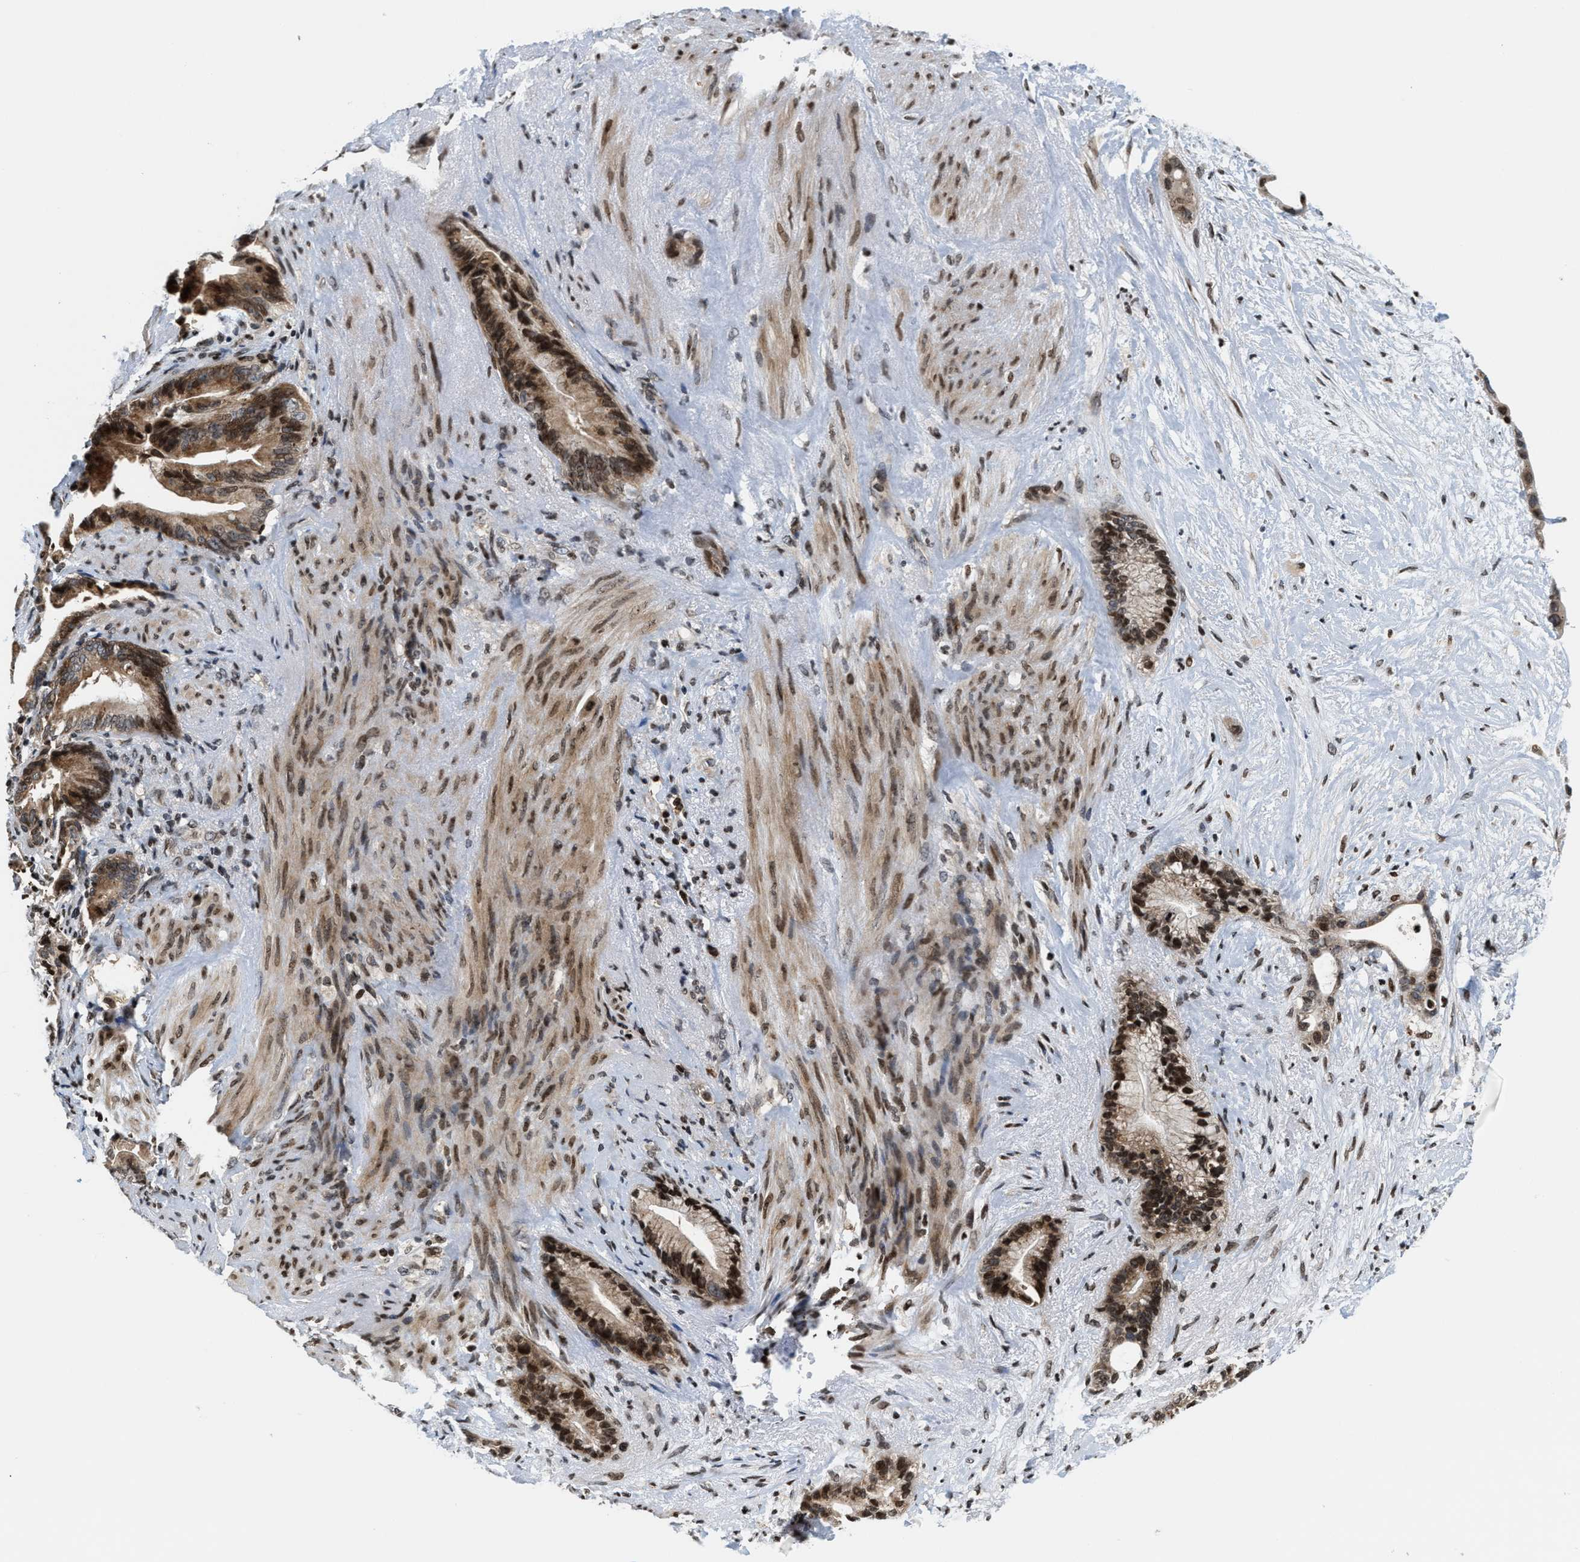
{"staining": {"intensity": "strong", "quantity": ">75%", "location": "cytoplasmic/membranous,nuclear"}, "tissue": "liver cancer", "cell_type": "Tumor cells", "image_type": "cancer", "snomed": [{"axis": "morphology", "description": "Cholangiocarcinoma"}, {"axis": "topography", "description": "Liver"}], "caption": "Liver cholangiocarcinoma was stained to show a protein in brown. There is high levels of strong cytoplasmic/membranous and nuclear staining in approximately >75% of tumor cells.", "gene": "PDZD2", "patient": {"sex": "female", "age": 55}}